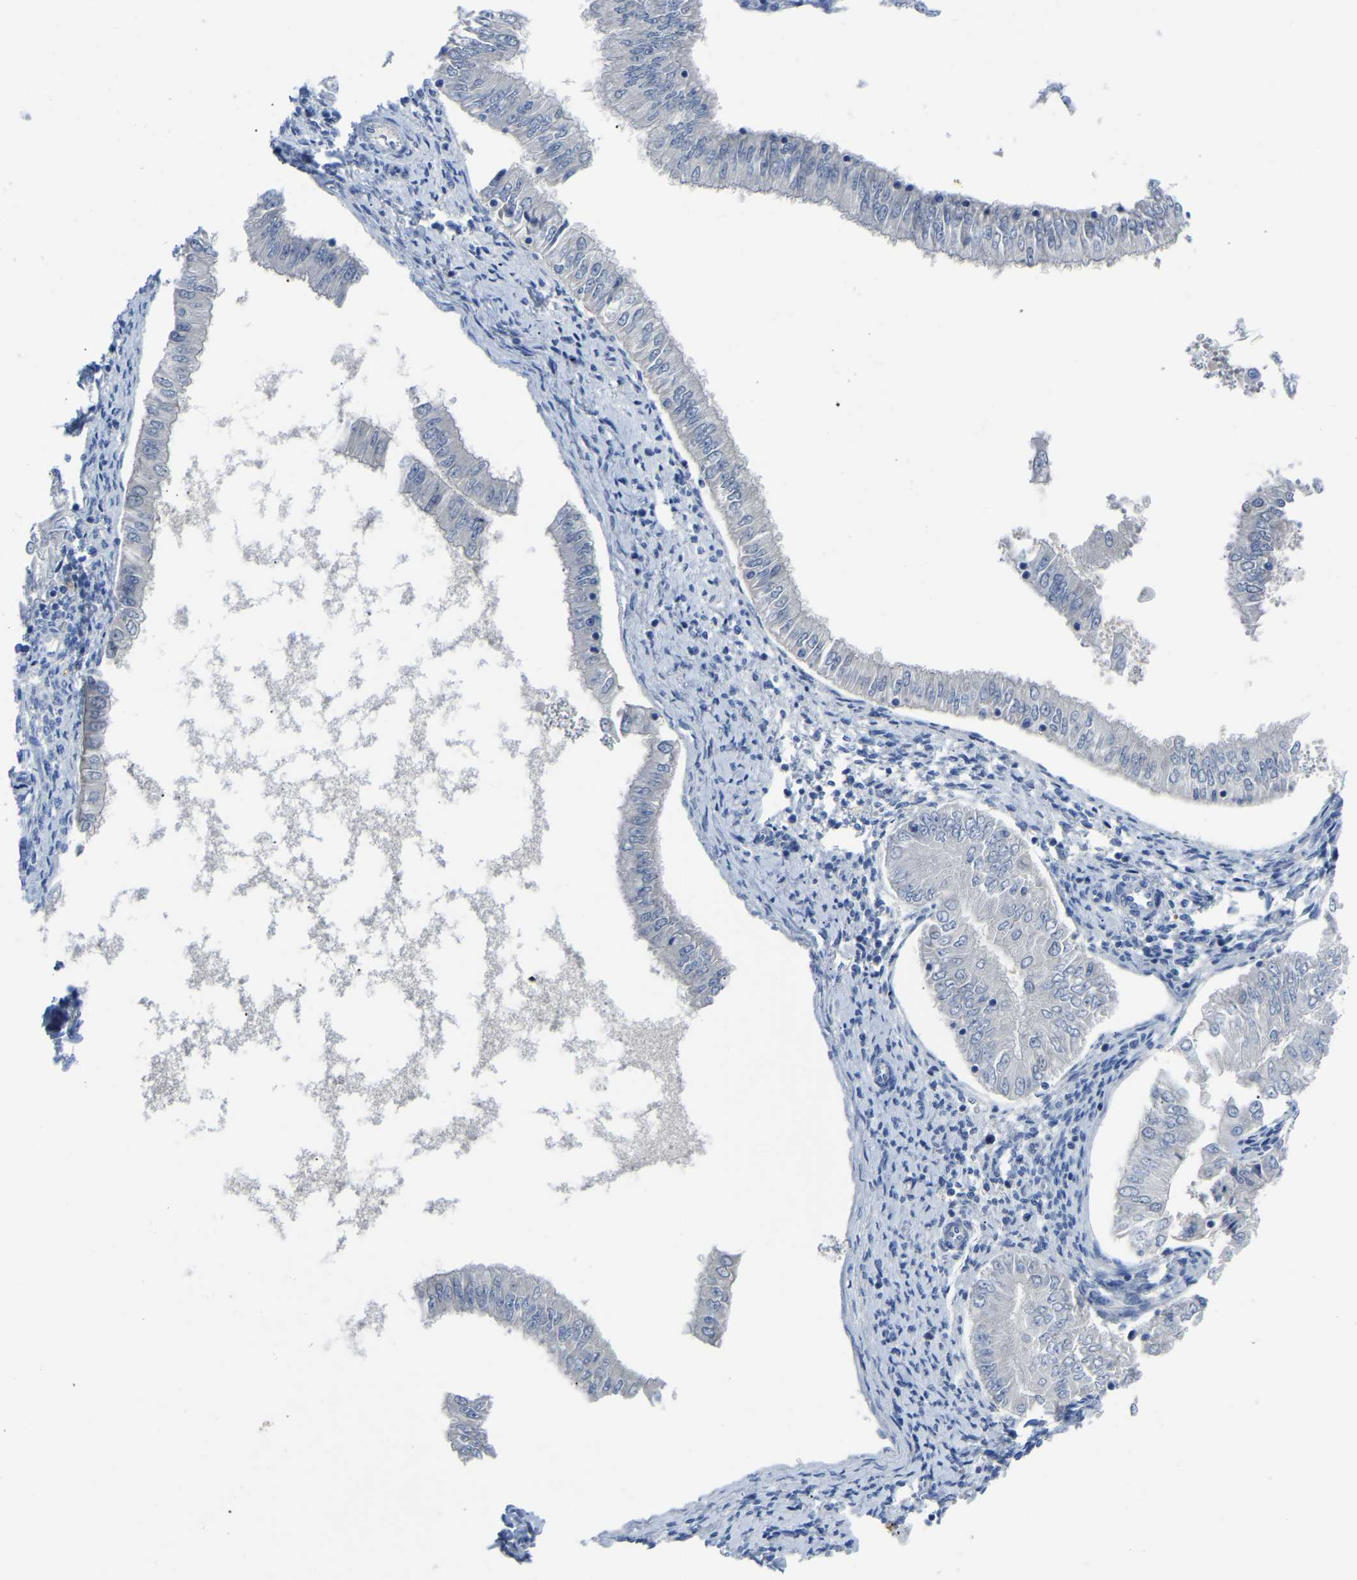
{"staining": {"intensity": "negative", "quantity": "none", "location": "none"}, "tissue": "endometrial cancer", "cell_type": "Tumor cells", "image_type": "cancer", "snomed": [{"axis": "morphology", "description": "Adenocarcinoma, NOS"}, {"axis": "topography", "description": "Endometrium"}], "caption": "High power microscopy micrograph of an immunohistochemistry image of adenocarcinoma (endometrial), revealing no significant positivity in tumor cells.", "gene": "ETFA", "patient": {"sex": "female", "age": 53}}